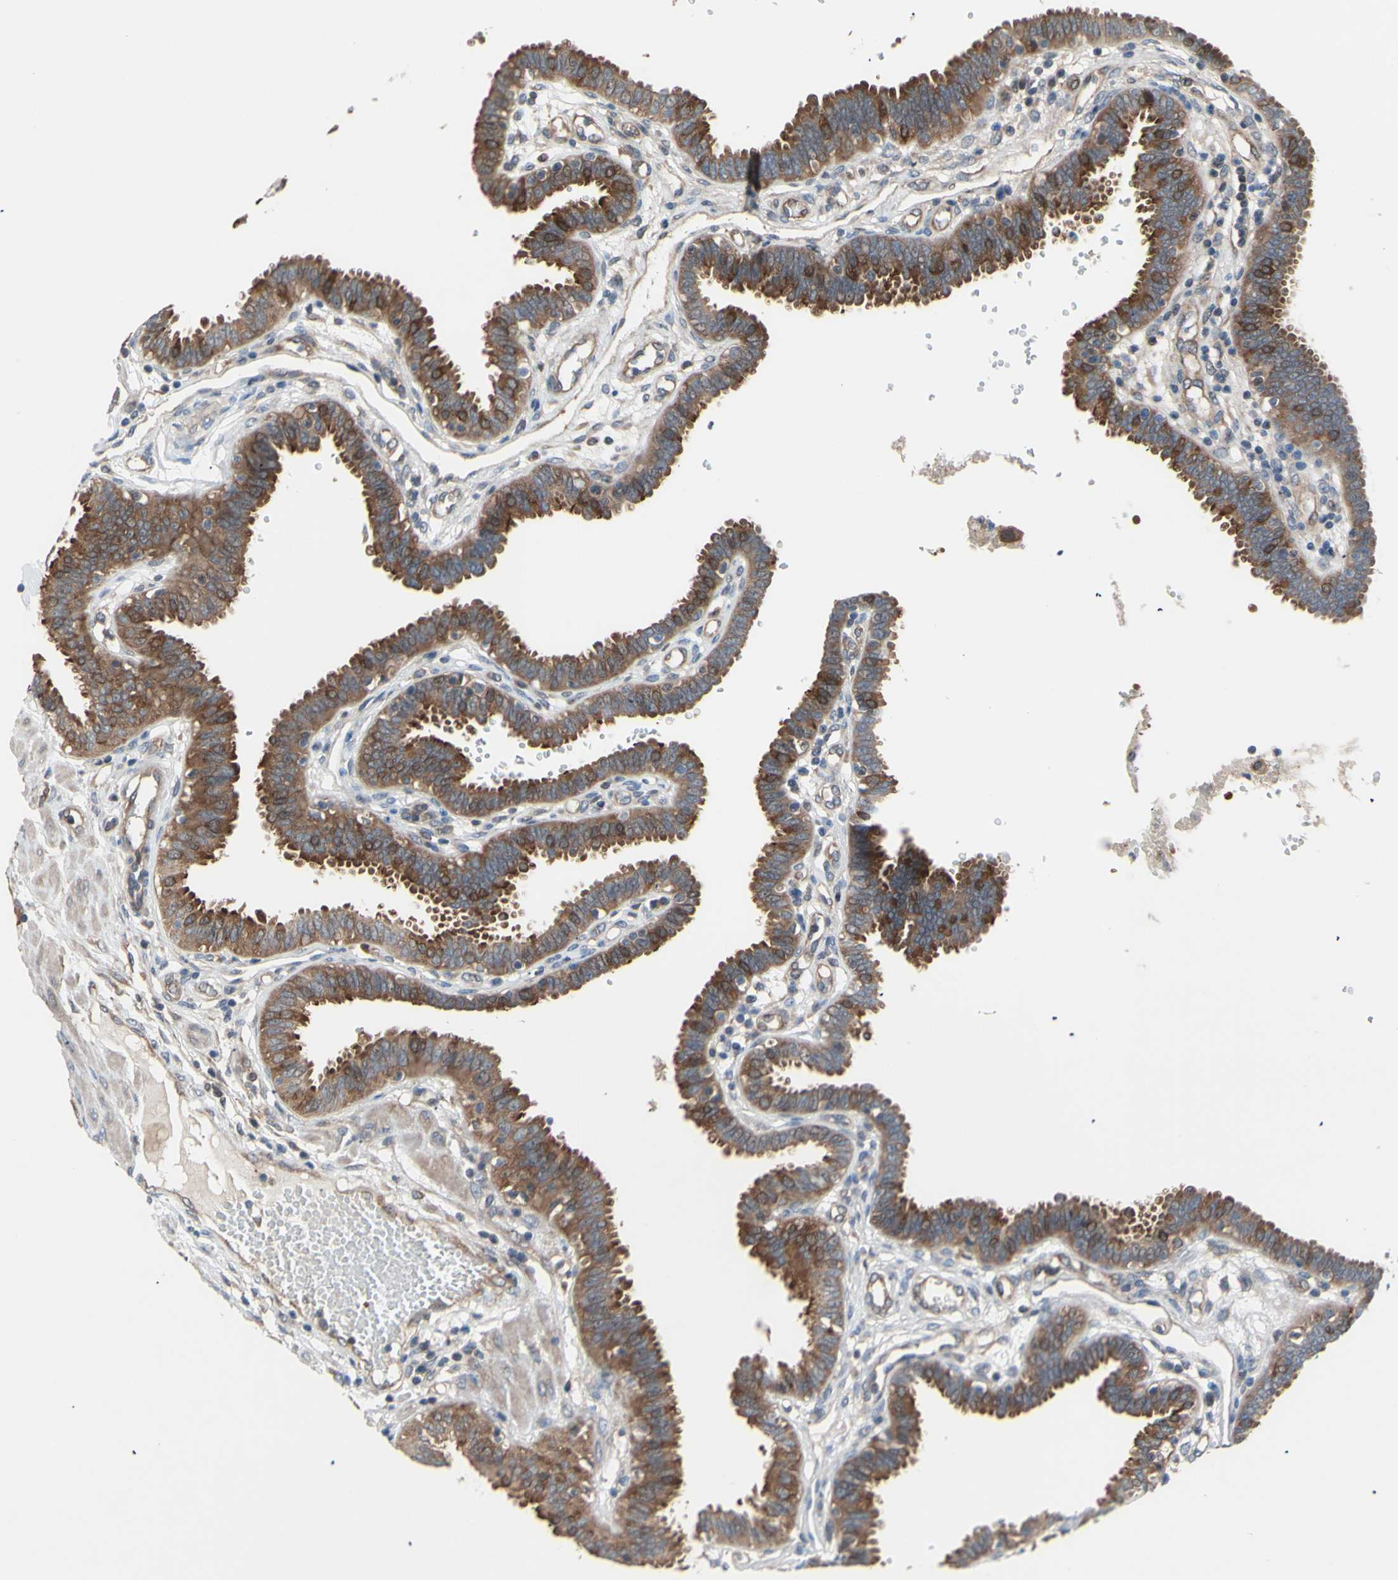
{"staining": {"intensity": "strong", "quantity": ">75%", "location": "cytoplasmic/membranous"}, "tissue": "fallopian tube", "cell_type": "Glandular cells", "image_type": "normal", "snomed": [{"axis": "morphology", "description": "Normal tissue, NOS"}, {"axis": "topography", "description": "Fallopian tube"}], "caption": "A brown stain shows strong cytoplasmic/membranous staining of a protein in glandular cells of benign fallopian tube.", "gene": "DYNLRB1", "patient": {"sex": "female", "age": 32}}